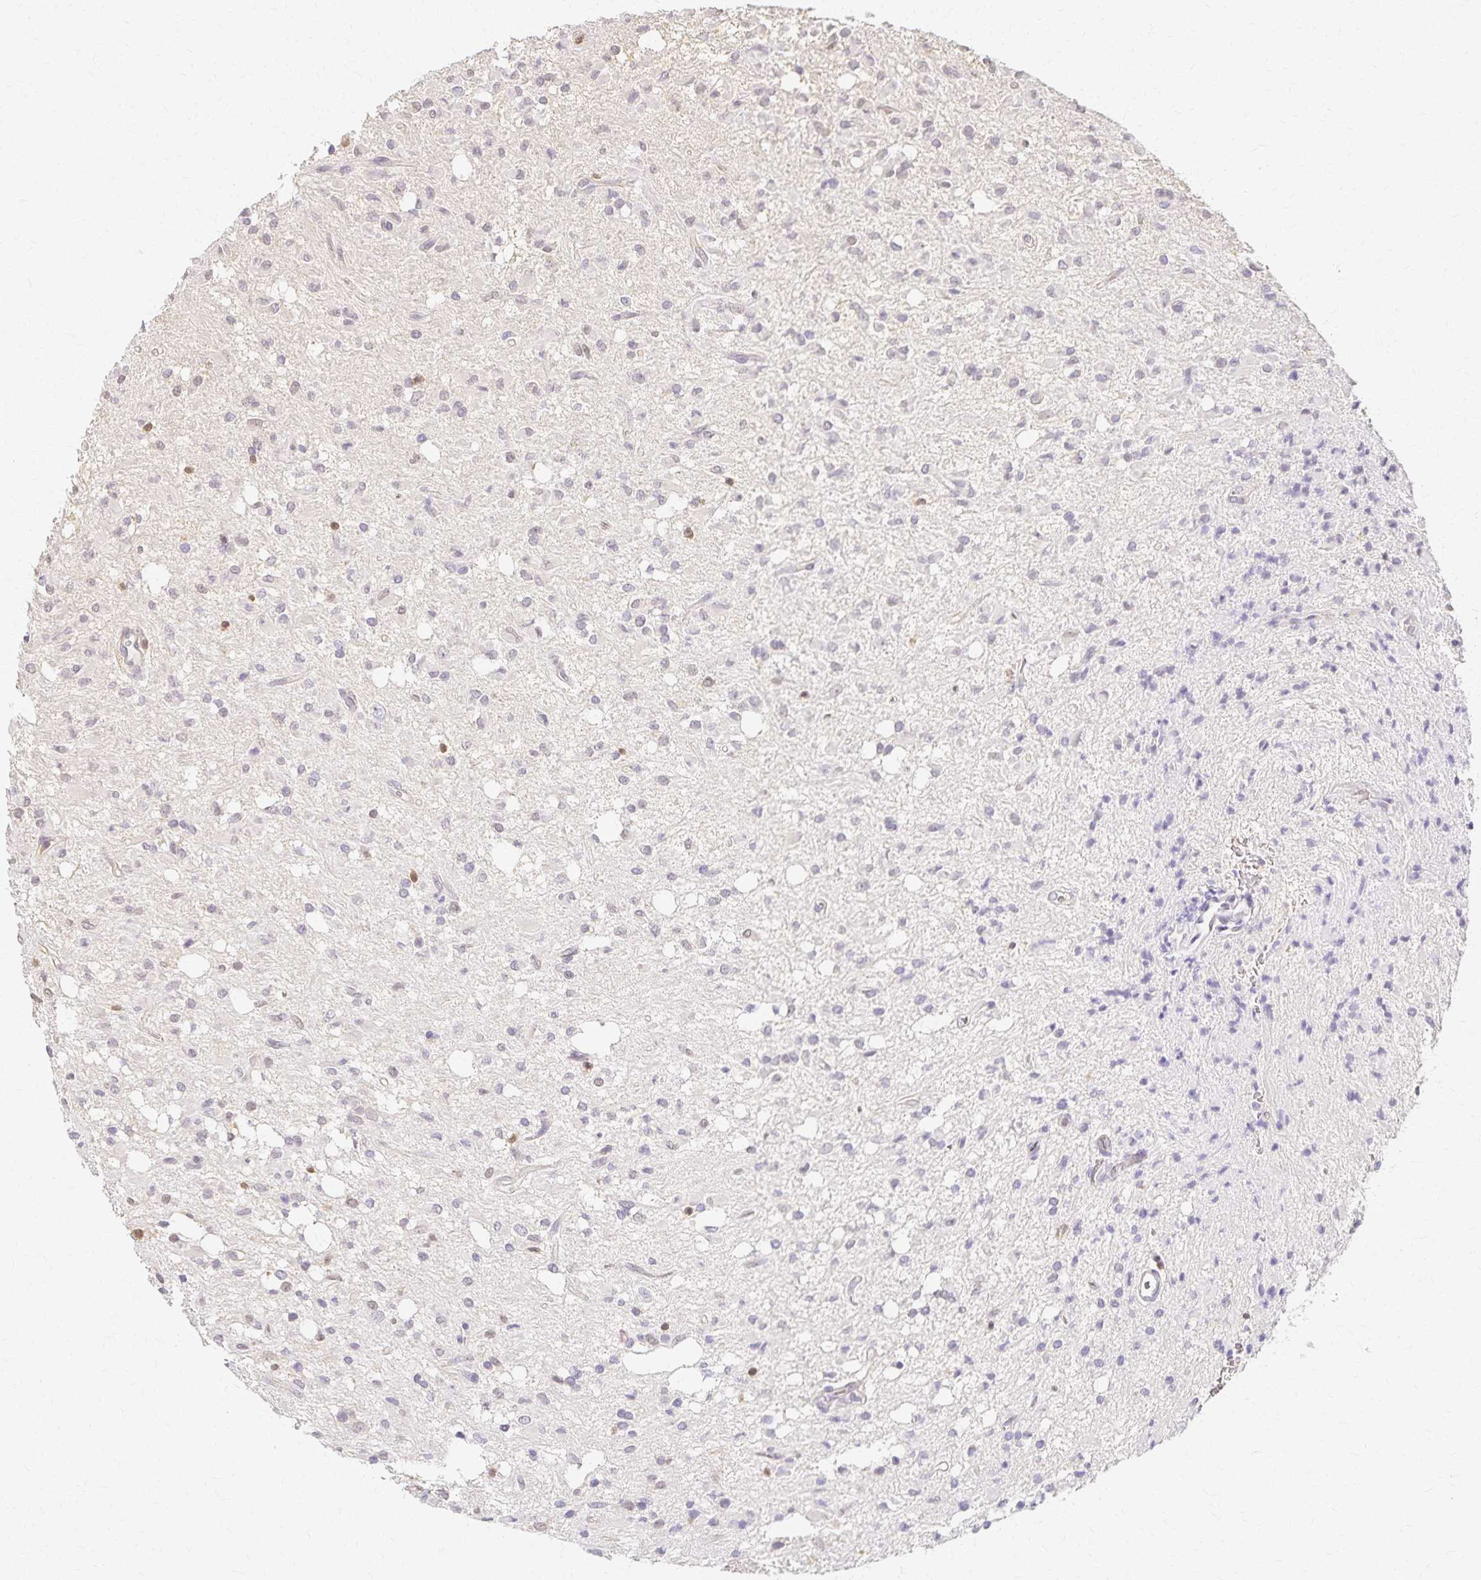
{"staining": {"intensity": "weak", "quantity": "<25%", "location": "nuclear"}, "tissue": "glioma", "cell_type": "Tumor cells", "image_type": "cancer", "snomed": [{"axis": "morphology", "description": "Glioma, malignant, Low grade"}, {"axis": "topography", "description": "Brain"}], "caption": "High magnification brightfield microscopy of malignant low-grade glioma stained with DAB (brown) and counterstained with hematoxylin (blue): tumor cells show no significant positivity.", "gene": "AZGP1", "patient": {"sex": "female", "age": 33}}